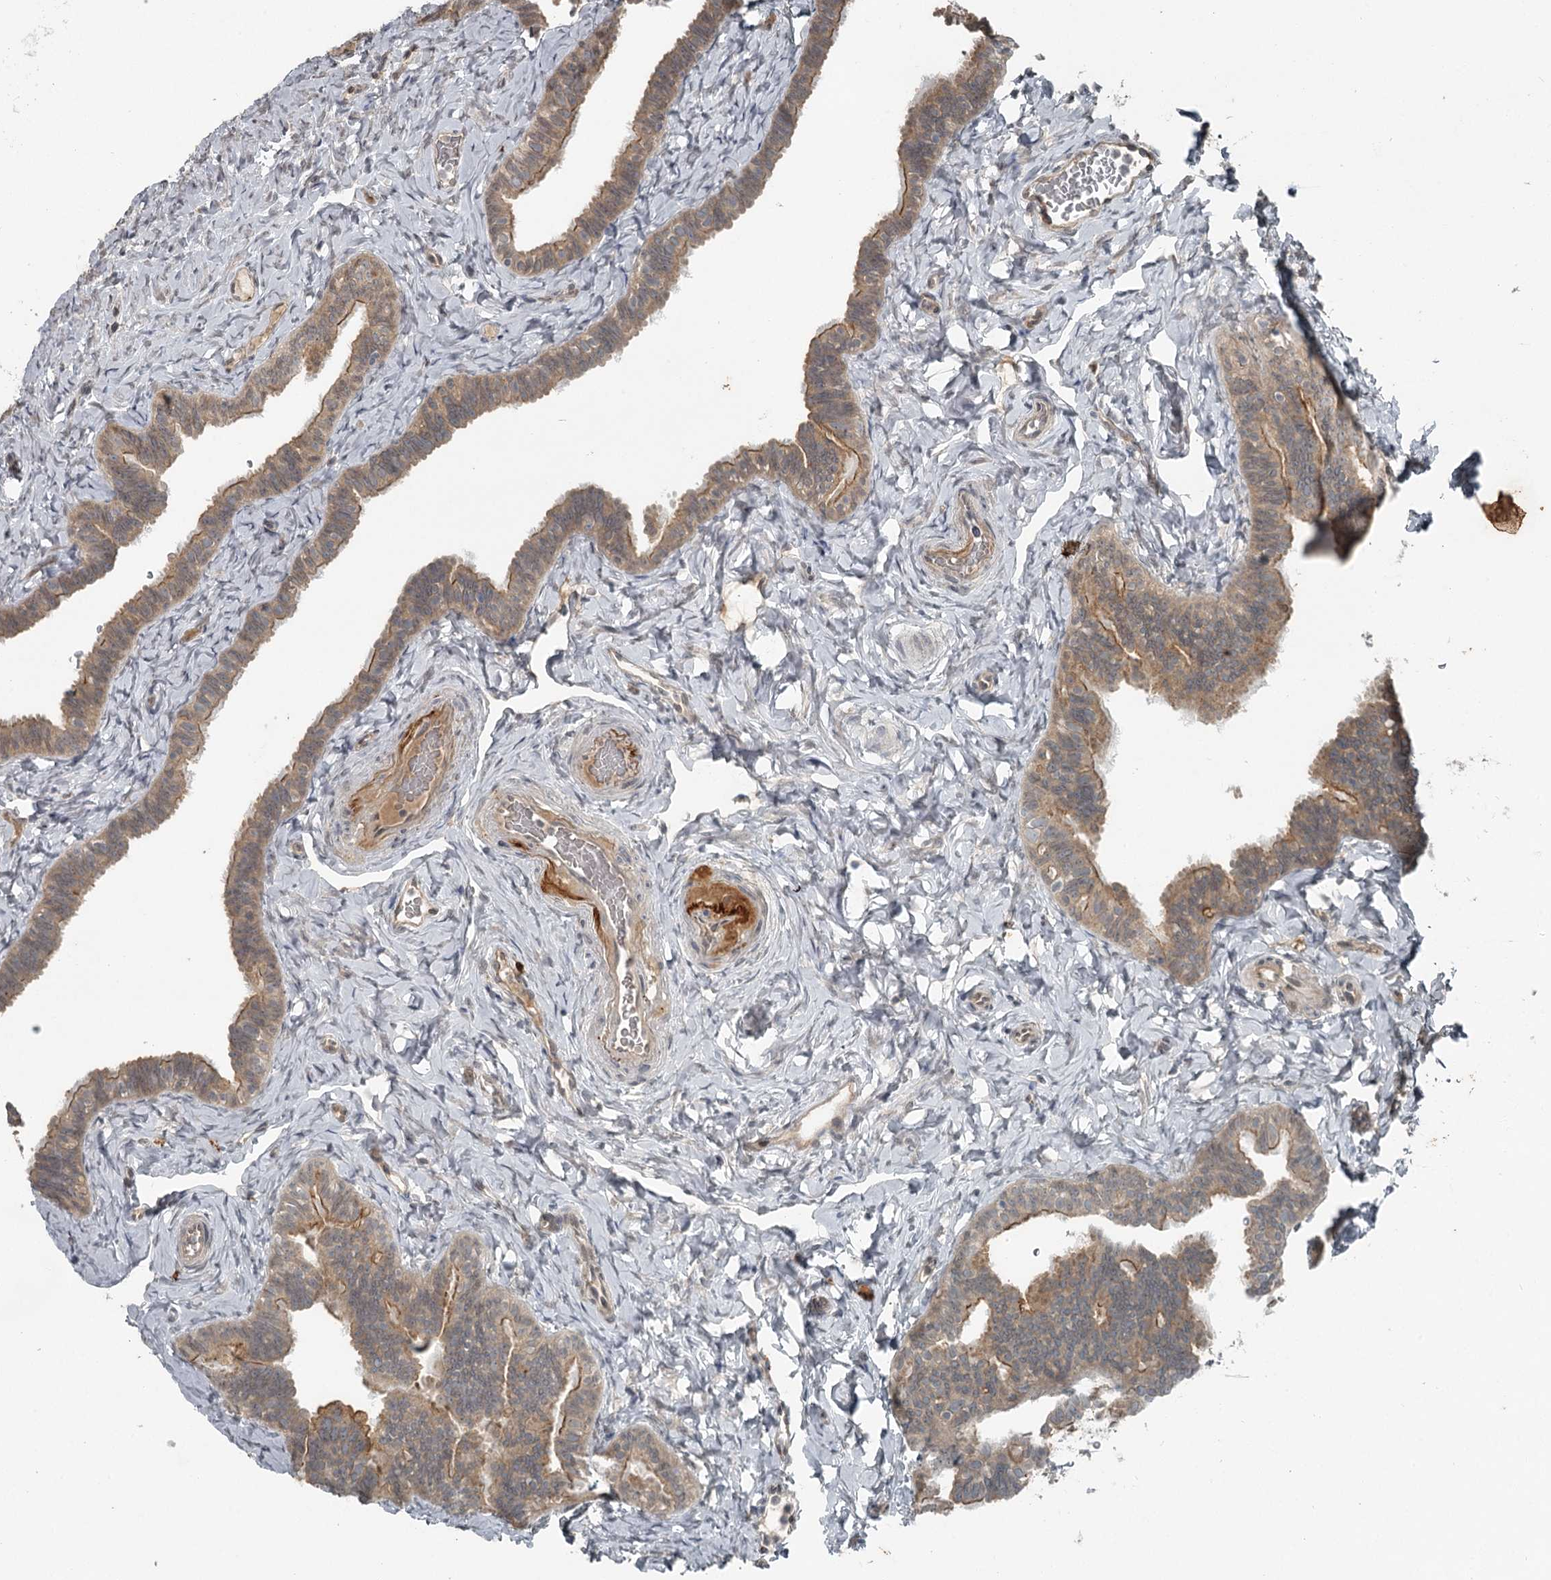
{"staining": {"intensity": "moderate", "quantity": "<25%", "location": "cytoplasmic/membranous"}, "tissue": "fallopian tube", "cell_type": "Glandular cells", "image_type": "normal", "snomed": [{"axis": "morphology", "description": "Normal tissue, NOS"}, {"axis": "topography", "description": "Fallopian tube"}], "caption": "This photomicrograph demonstrates unremarkable fallopian tube stained with IHC to label a protein in brown. The cytoplasmic/membranous of glandular cells show moderate positivity for the protein. Nuclei are counter-stained blue.", "gene": "SLC39A8", "patient": {"sex": "female", "age": 65}}